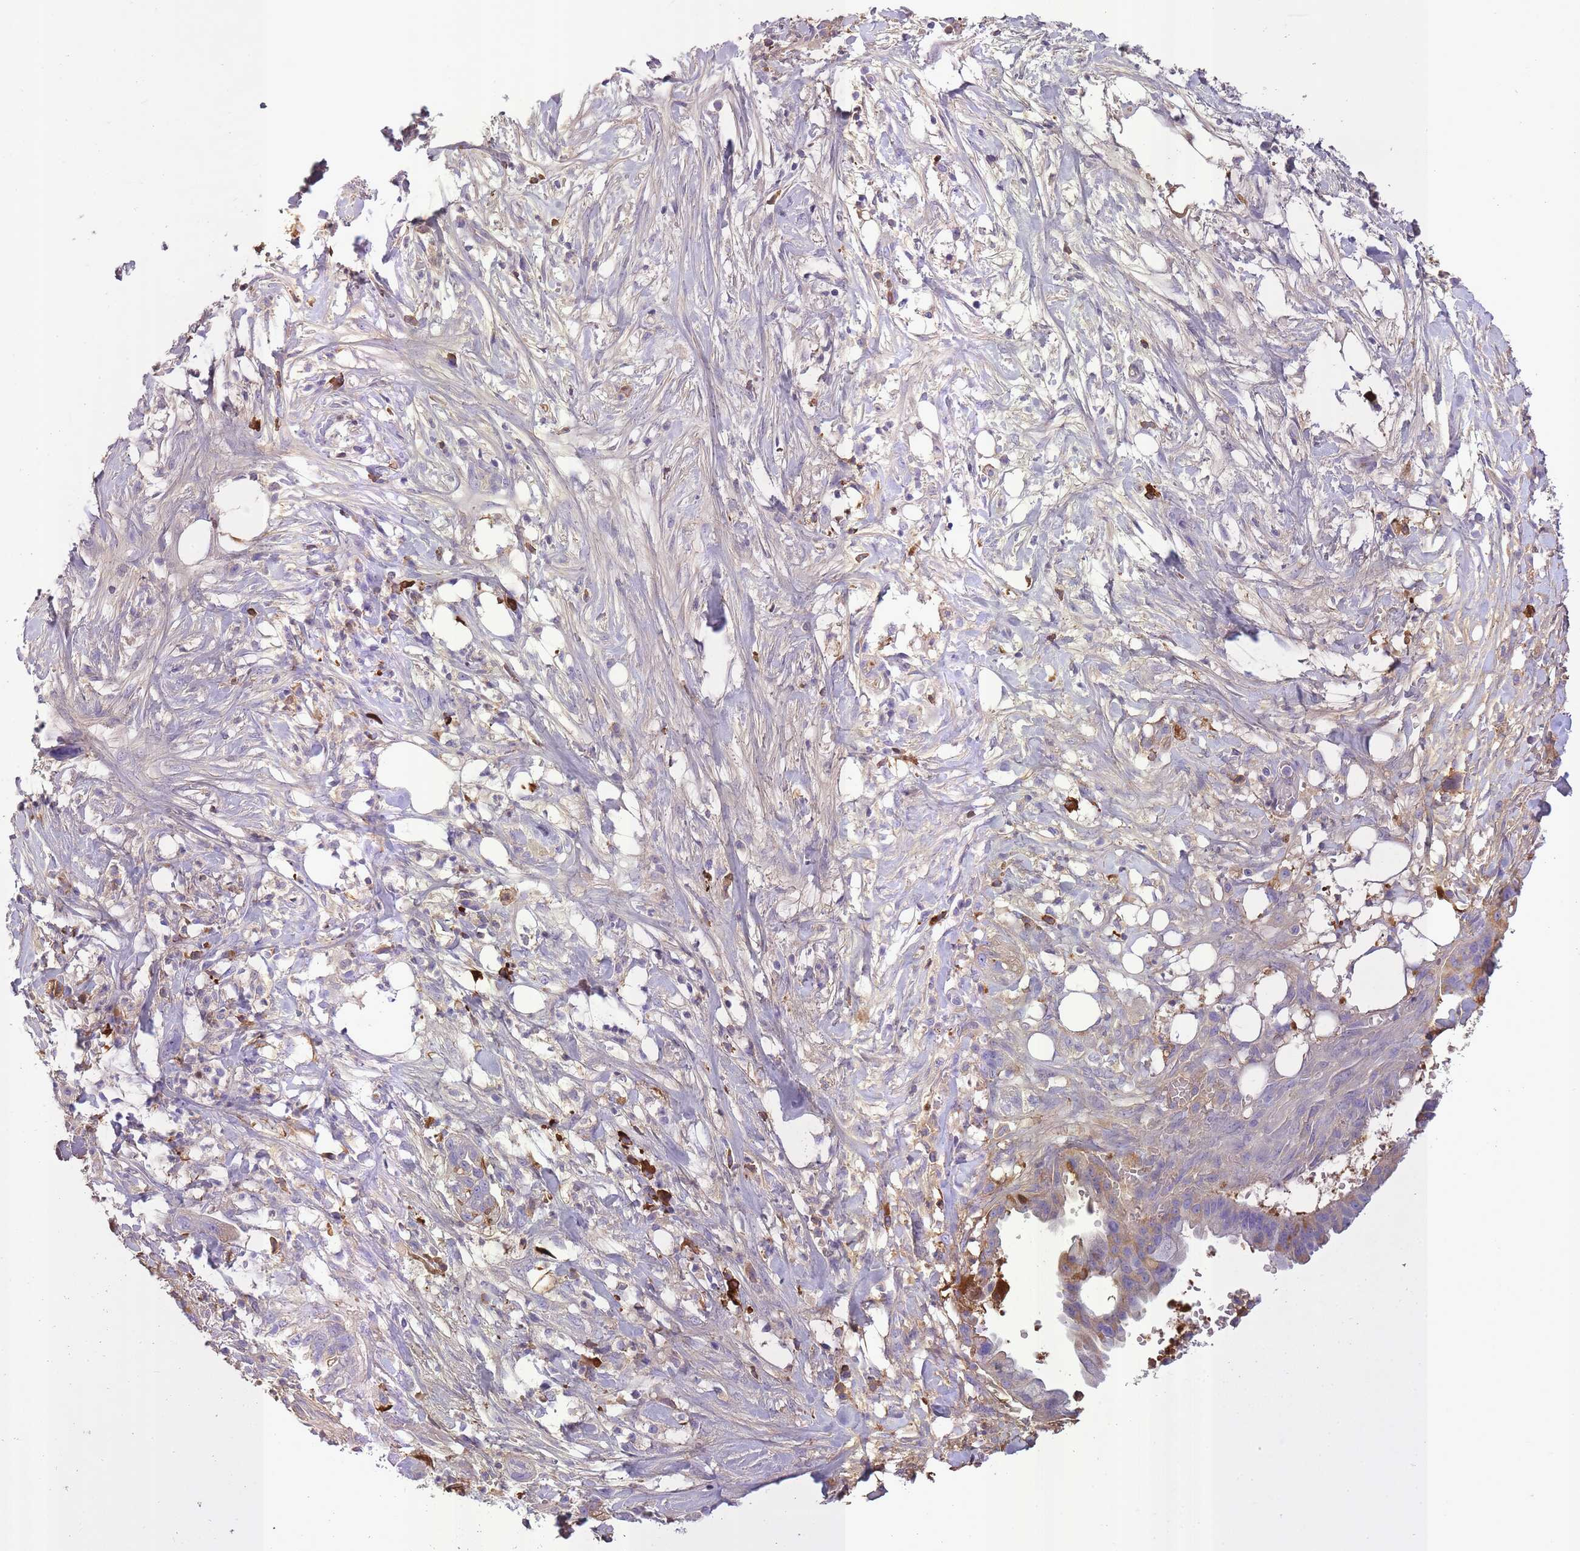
{"staining": {"intensity": "moderate", "quantity": "25%-75%", "location": "cytoplasmic/membranous"}, "tissue": "pancreatic cancer", "cell_type": "Tumor cells", "image_type": "cancer", "snomed": [{"axis": "morphology", "description": "Adenocarcinoma, NOS"}, {"axis": "topography", "description": "Pancreas"}], "caption": "Immunohistochemistry micrograph of human pancreatic cancer (adenocarcinoma) stained for a protein (brown), which displays medium levels of moderate cytoplasmic/membranous staining in approximately 25%-75% of tumor cells.", "gene": "IGKV1D-42", "patient": {"sex": "male", "age": 44}}